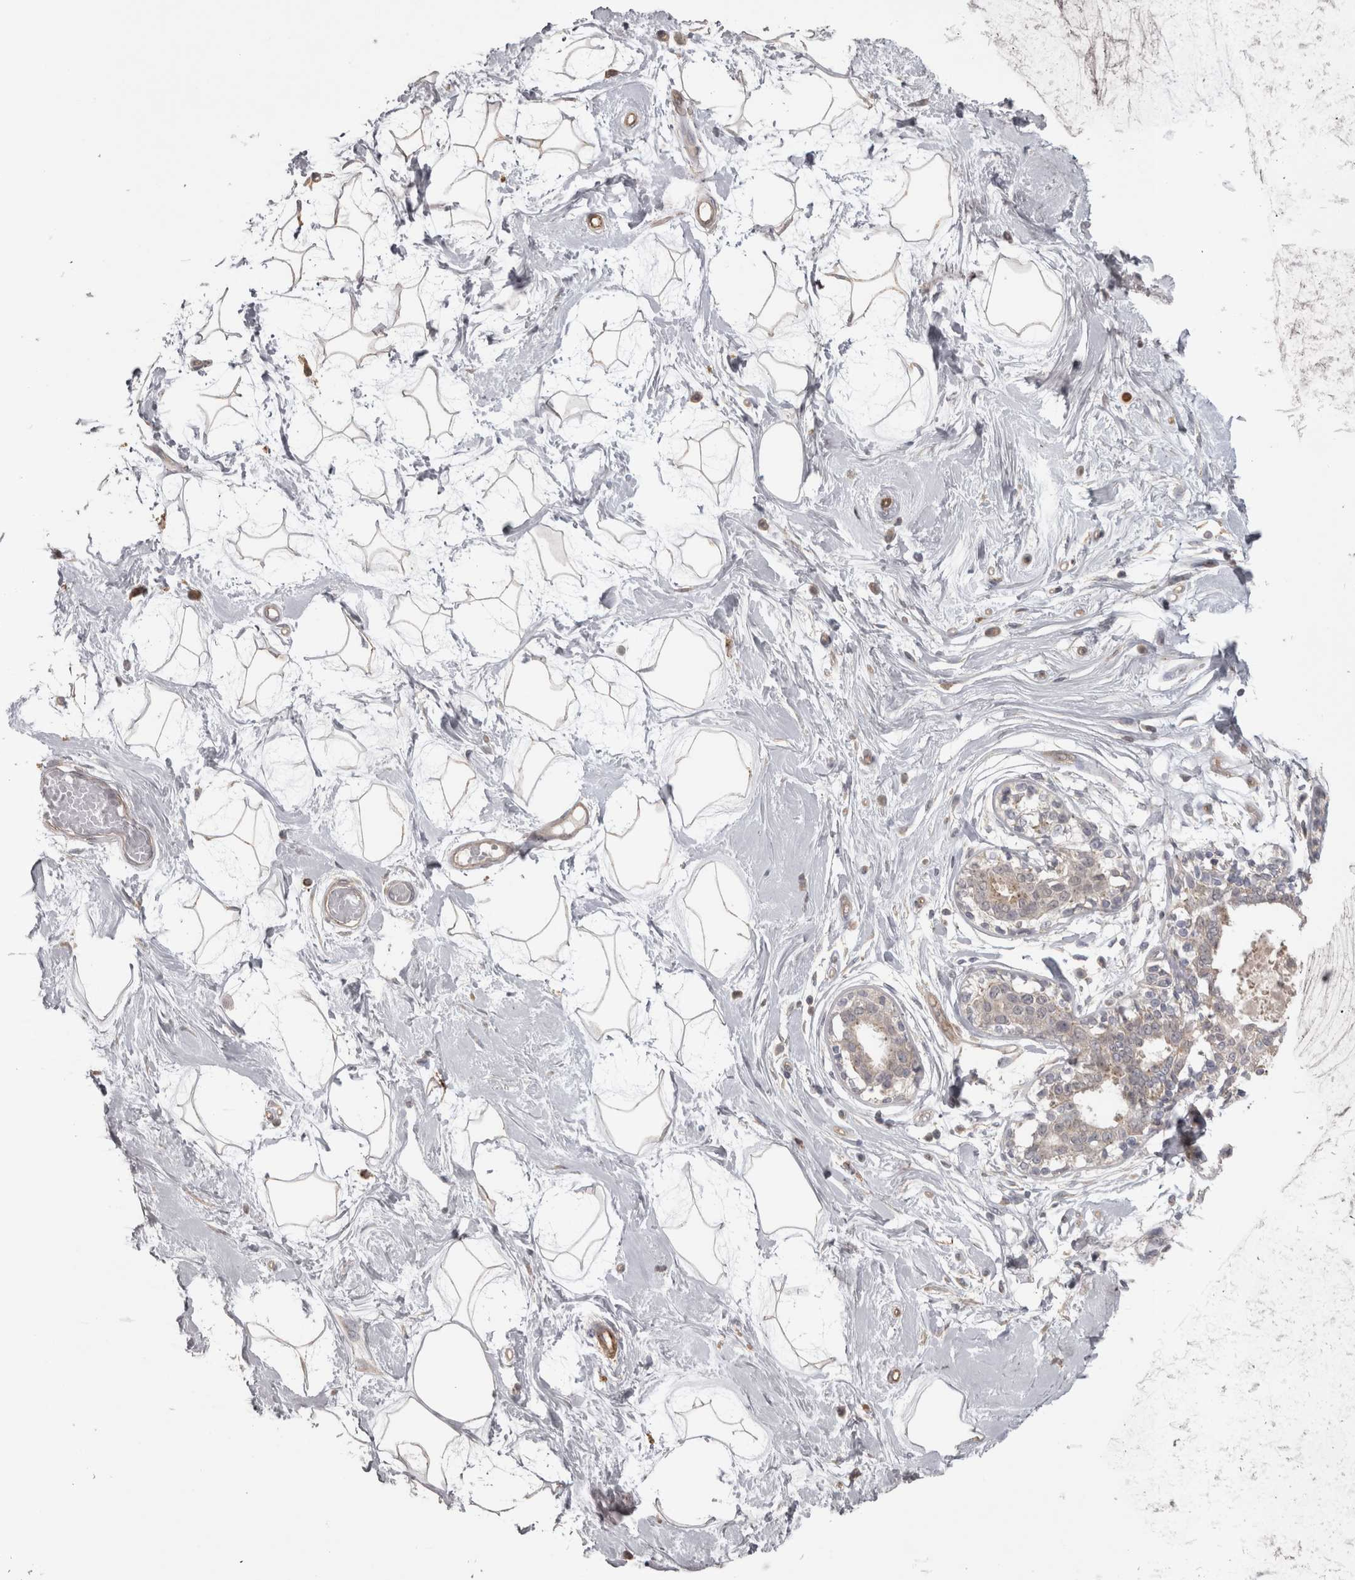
{"staining": {"intensity": "negative", "quantity": "none", "location": "none"}, "tissue": "breast", "cell_type": "Adipocytes", "image_type": "normal", "snomed": [{"axis": "morphology", "description": "Normal tissue, NOS"}, {"axis": "topography", "description": "Breast"}], "caption": "Adipocytes are negative for brown protein staining in normal breast.", "gene": "SLCO5A1", "patient": {"sex": "female", "age": 45}}